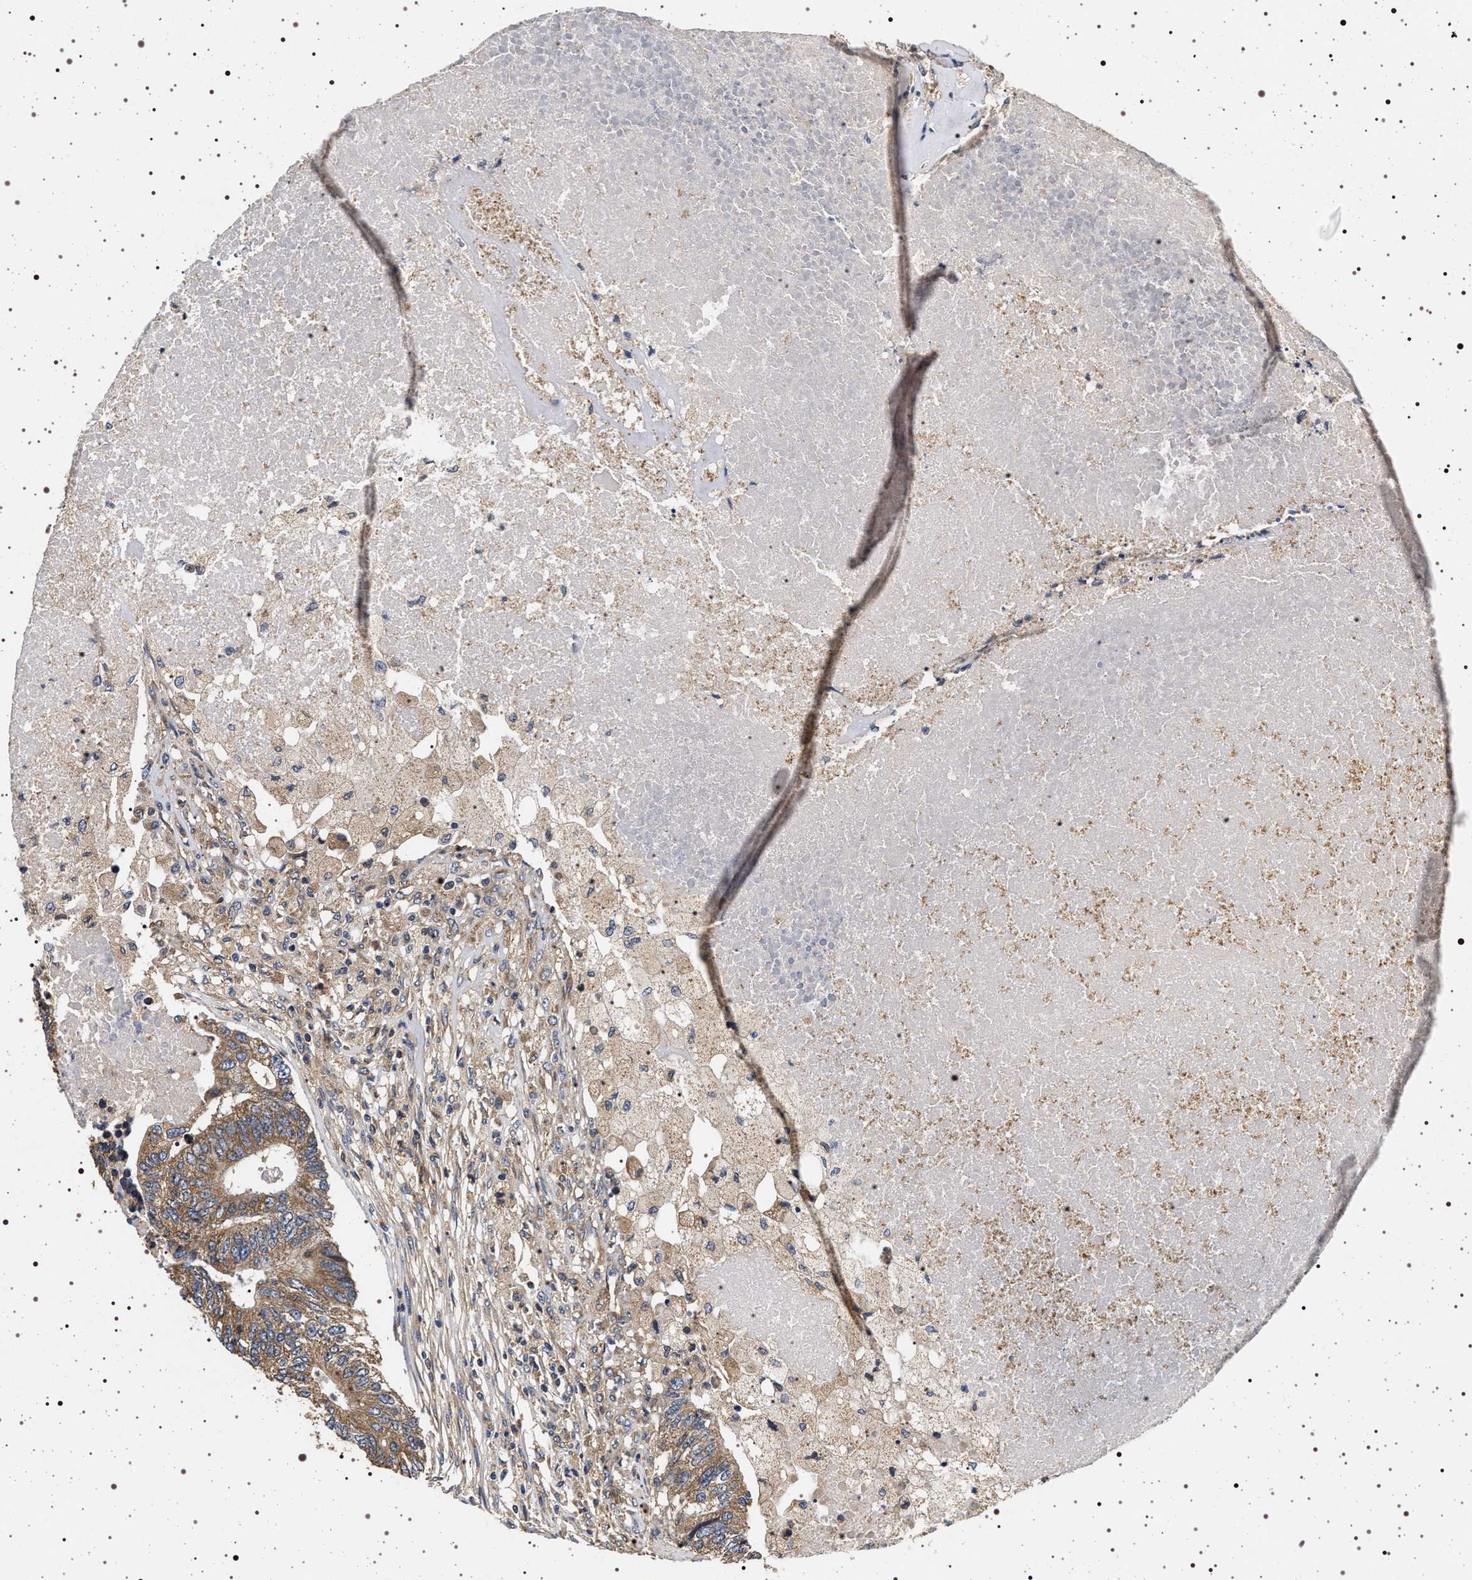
{"staining": {"intensity": "moderate", "quantity": ">75%", "location": "cytoplasmic/membranous"}, "tissue": "colorectal cancer", "cell_type": "Tumor cells", "image_type": "cancer", "snomed": [{"axis": "morphology", "description": "Adenocarcinoma, NOS"}, {"axis": "topography", "description": "Colon"}], "caption": "Immunohistochemistry (IHC) (DAB) staining of human colorectal adenocarcinoma exhibits moderate cytoplasmic/membranous protein expression in approximately >75% of tumor cells.", "gene": "DCBLD2", "patient": {"sex": "female", "age": 67}}